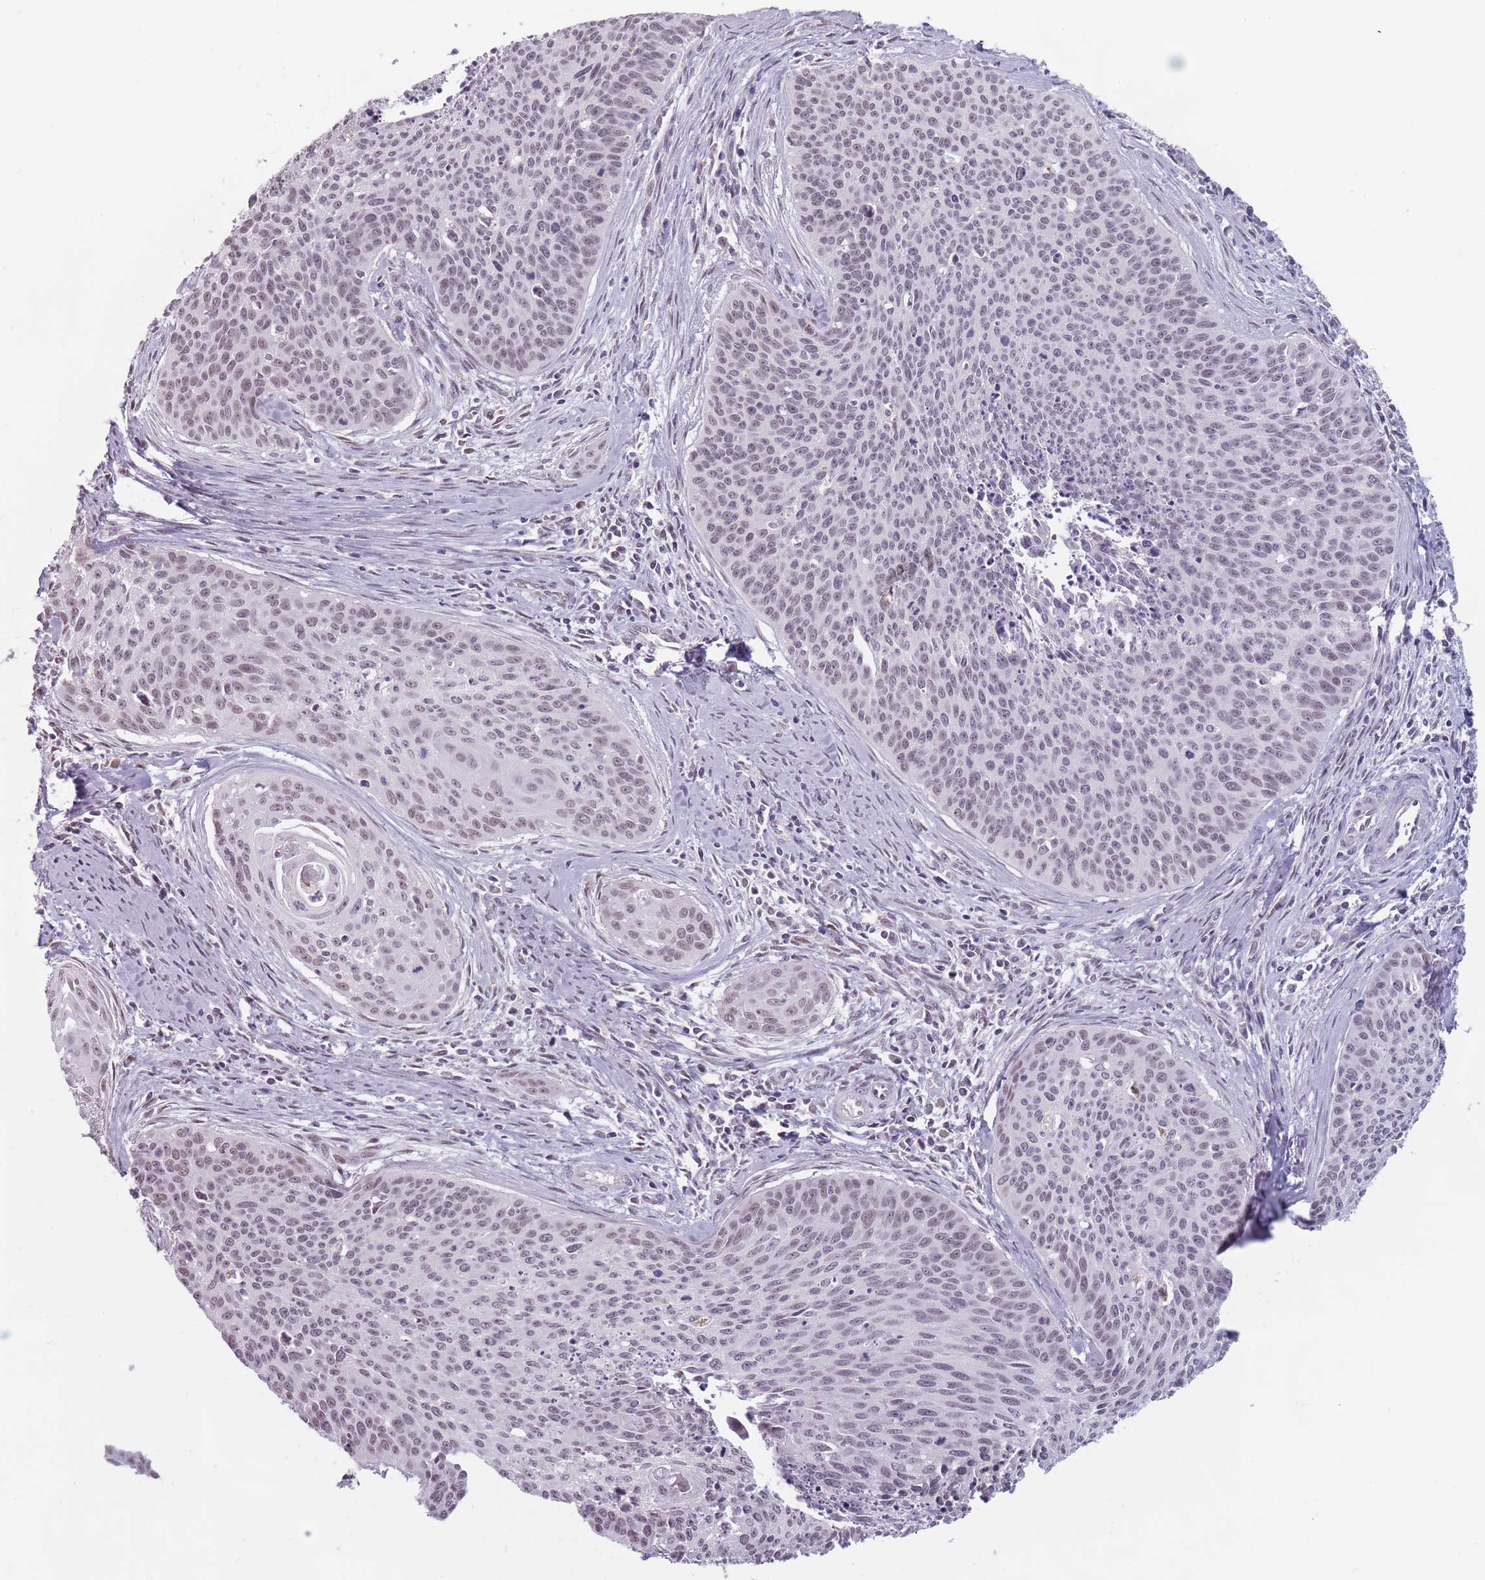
{"staining": {"intensity": "weak", "quantity": "25%-75%", "location": "nuclear"}, "tissue": "cervical cancer", "cell_type": "Tumor cells", "image_type": "cancer", "snomed": [{"axis": "morphology", "description": "Squamous cell carcinoma, NOS"}, {"axis": "topography", "description": "Cervix"}], "caption": "IHC micrograph of neoplastic tissue: human squamous cell carcinoma (cervical) stained using immunohistochemistry demonstrates low levels of weak protein expression localized specifically in the nuclear of tumor cells, appearing as a nuclear brown color.", "gene": "PTCHD1", "patient": {"sex": "female", "age": 55}}